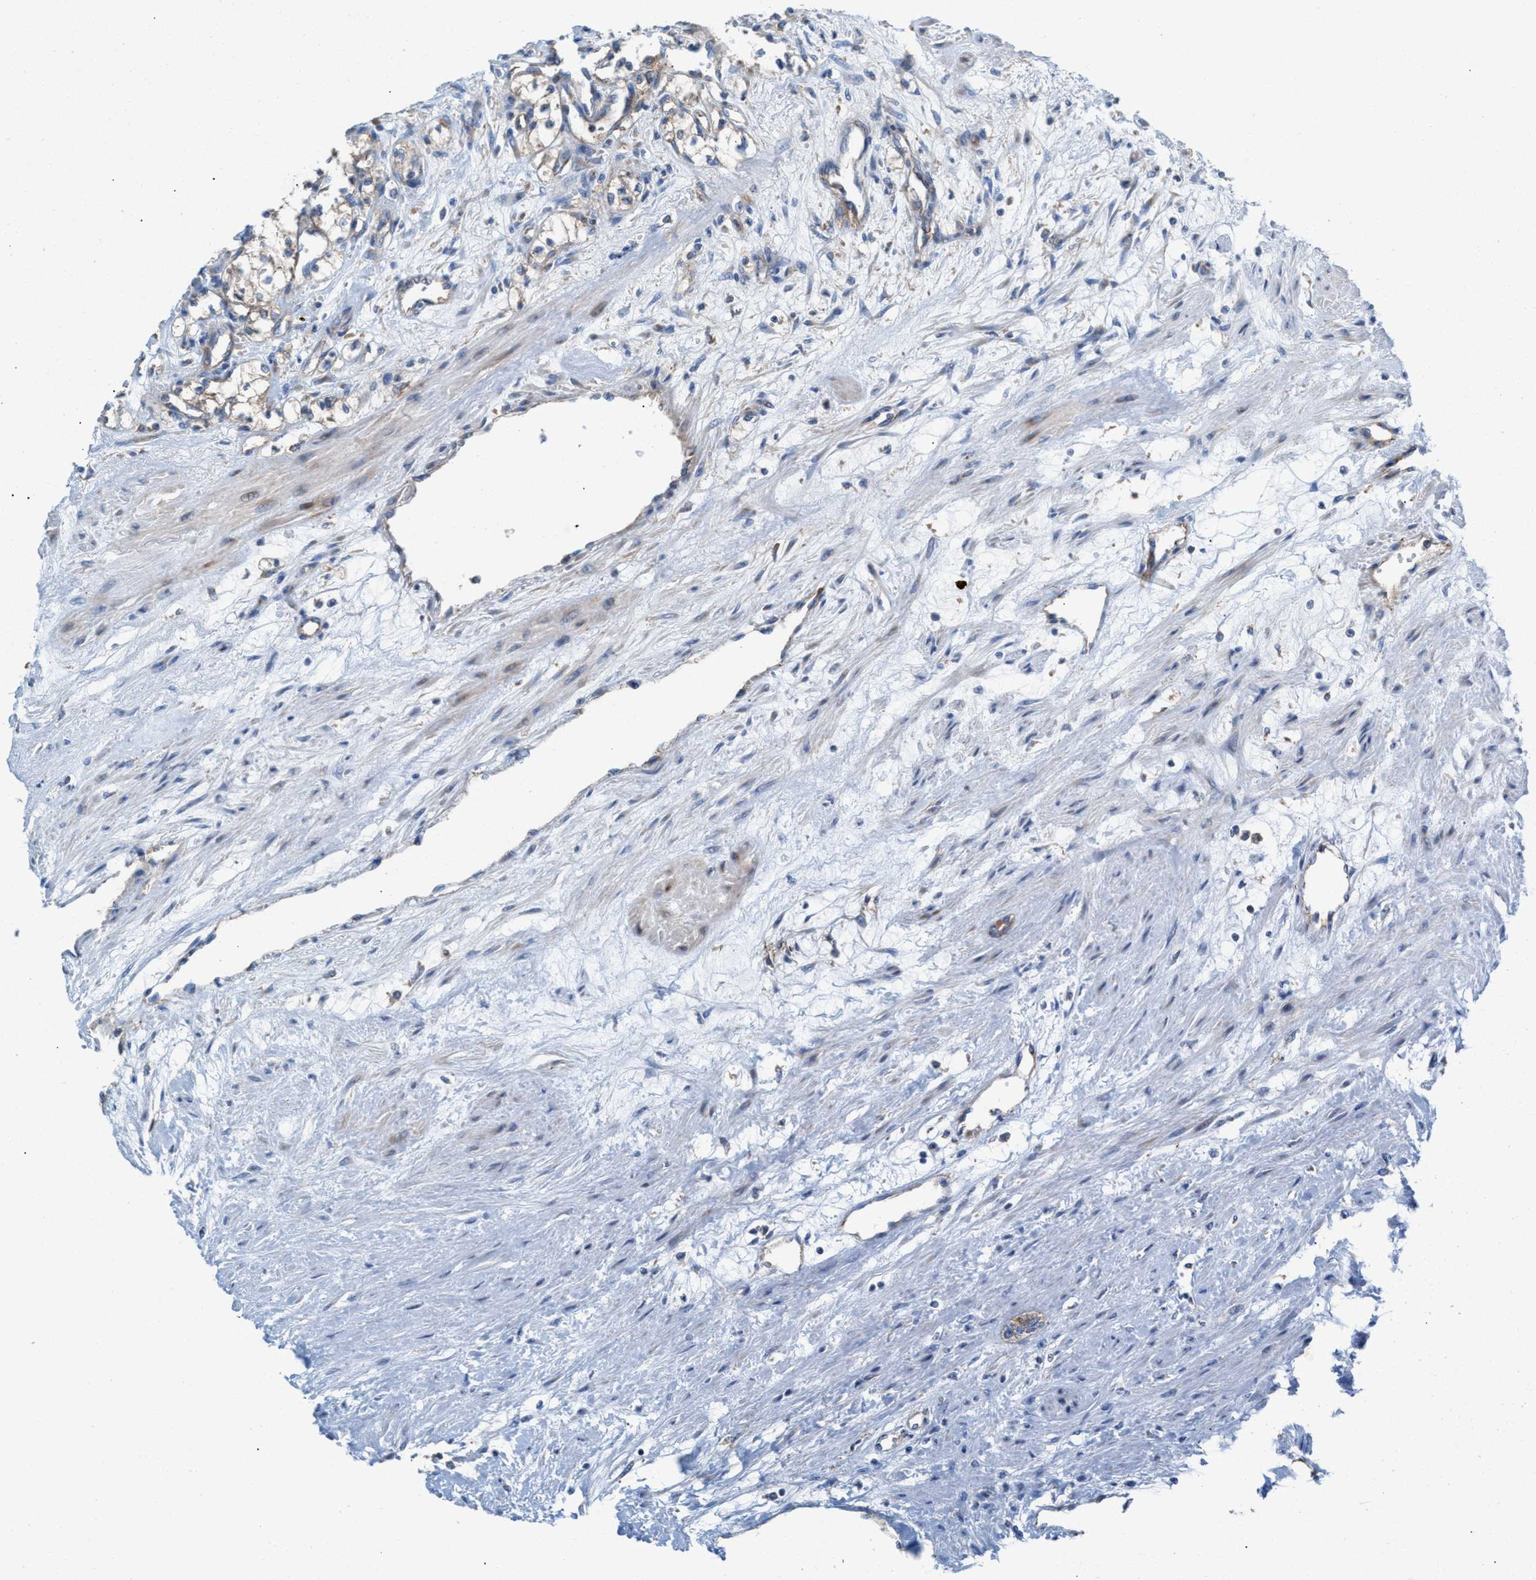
{"staining": {"intensity": "weak", "quantity": ">75%", "location": "cytoplasmic/membranous"}, "tissue": "renal cancer", "cell_type": "Tumor cells", "image_type": "cancer", "snomed": [{"axis": "morphology", "description": "Adenocarcinoma, NOS"}, {"axis": "topography", "description": "Kidney"}], "caption": "Immunohistochemistry (DAB) staining of adenocarcinoma (renal) reveals weak cytoplasmic/membranous protein positivity in about >75% of tumor cells. (DAB IHC with brightfield microscopy, high magnification).", "gene": "NYAP1", "patient": {"sex": "male", "age": 59}}